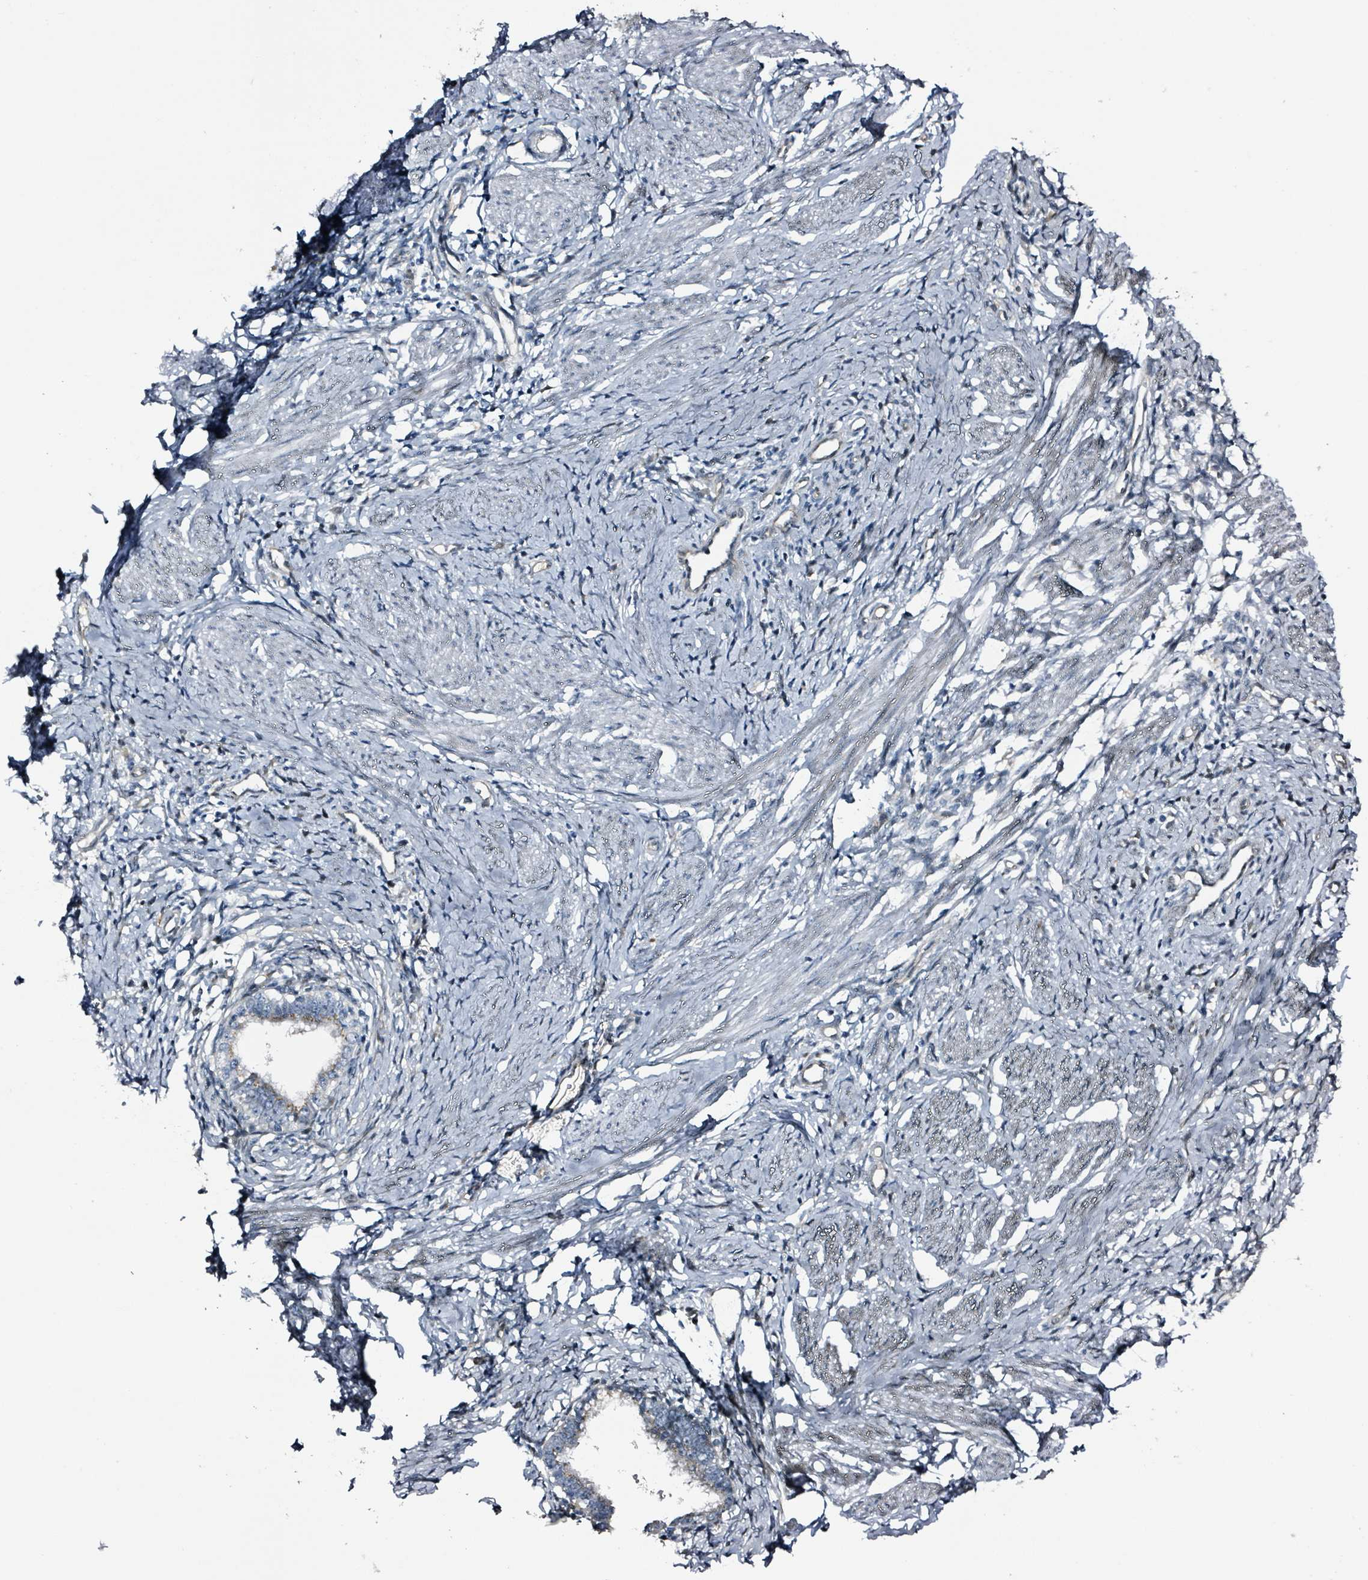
{"staining": {"intensity": "moderate", "quantity": "<25%", "location": "cytoplasmic/membranous"}, "tissue": "cervical cancer", "cell_type": "Tumor cells", "image_type": "cancer", "snomed": [{"axis": "morphology", "description": "Adenocarcinoma, NOS"}, {"axis": "topography", "description": "Cervix"}], "caption": "This photomicrograph displays cervical cancer (adenocarcinoma) stained with immunohistochemistry (IHC) to label a protein in brown. The cytoplasmic/membranous of tumor cells show moderate positivity for the protein. Nuclei are counter-stained blue.", "gene": "B3GAT3", "patient": {"sex": "female", "age": 36}}